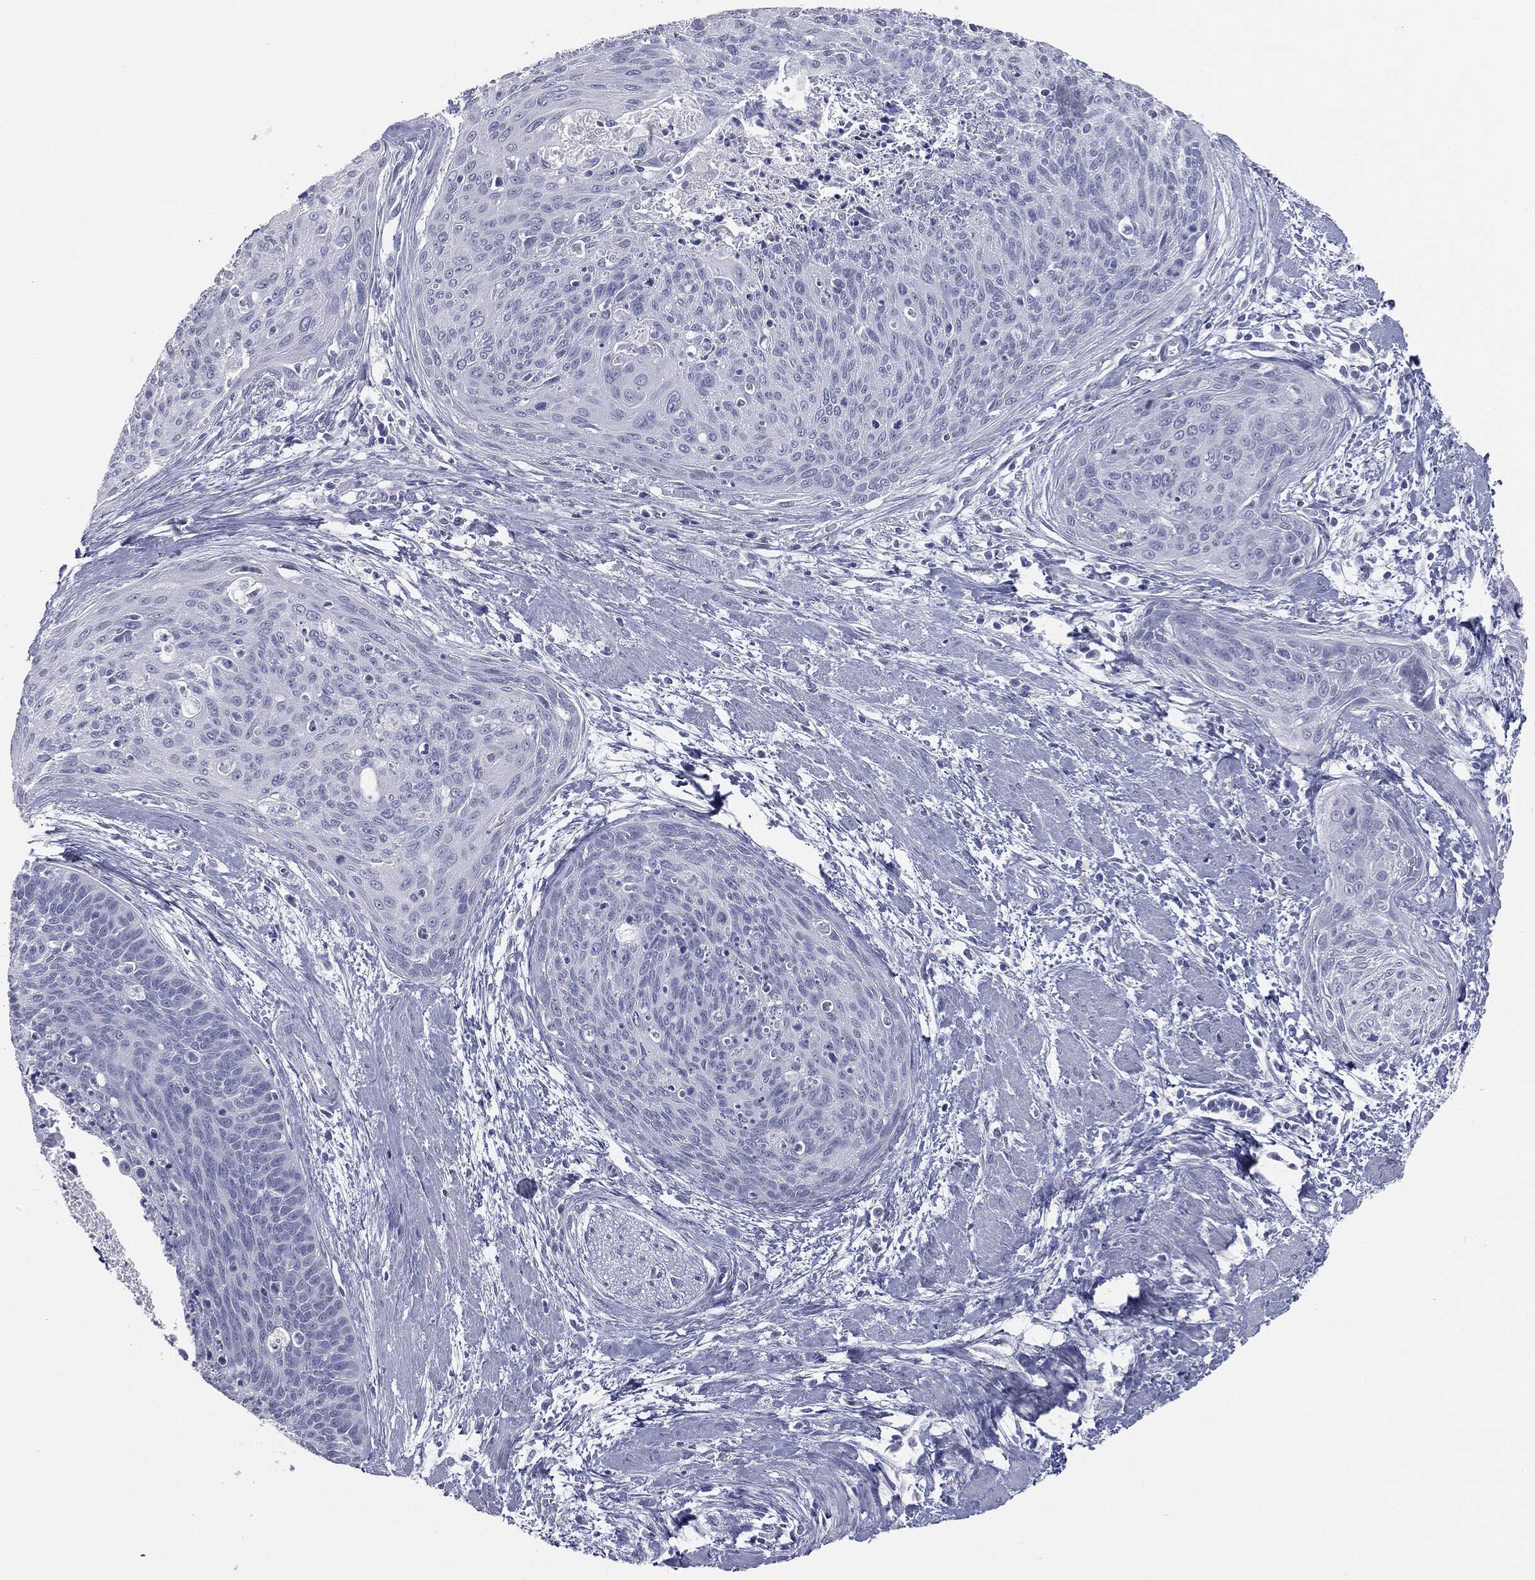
{"staining": {"intensity": "negative", "quantity": "none", "location": "none"}, "tissue": "cervical cancer", "cell_type": "Tumor cells", "image_type": "cancer", "snomed": [{"axis": "morphology", "description": "Squamous cell carcinoma, NOS"}, {"axis": "topography", "description": "Cervix"}], "caption": "IHC of human cervical cancer reveals no positivity in tumor cells.", "gene": "MUC5AC", "patient": {"sex": "female", "age": 55}}